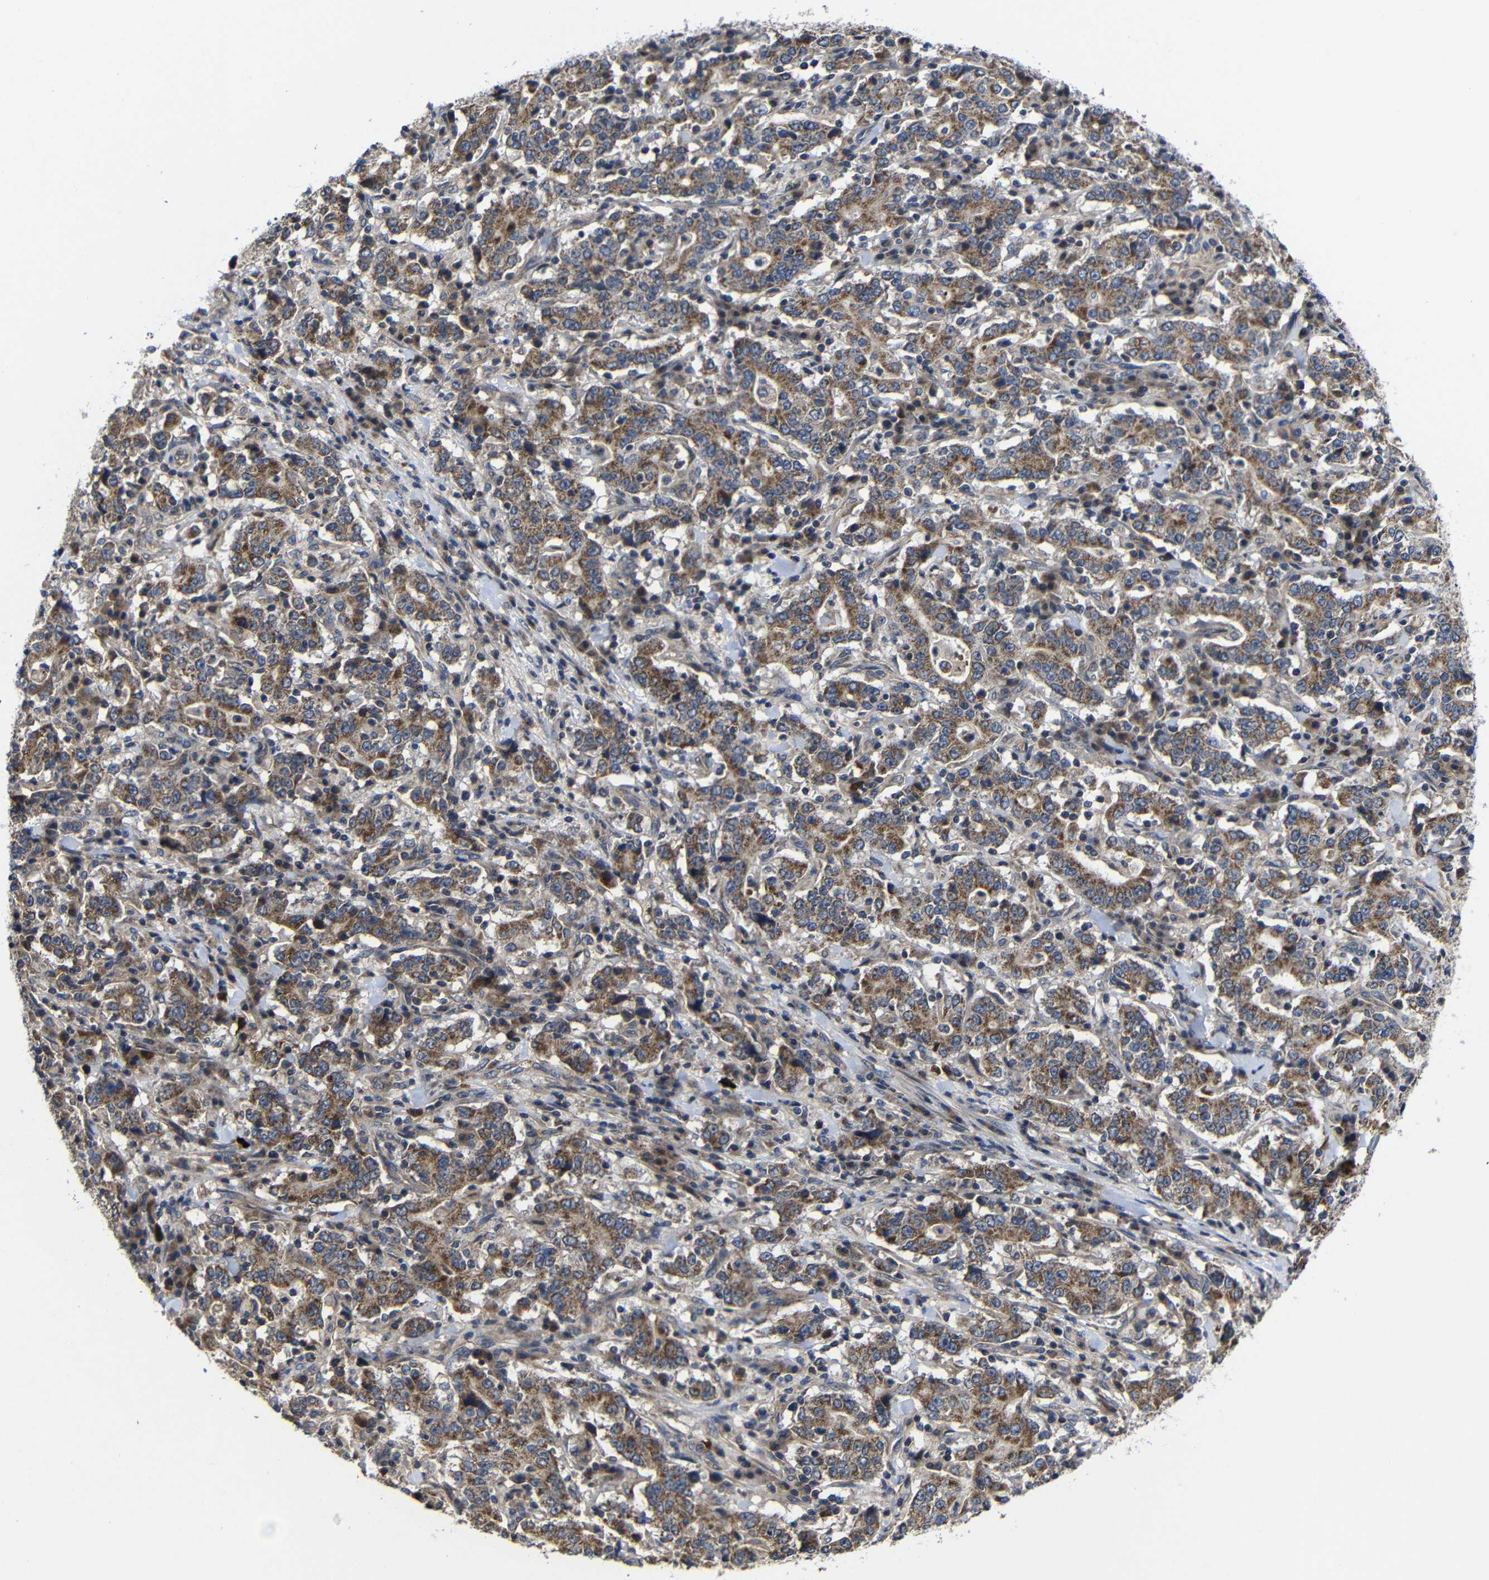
{"staining": {"intensity": "moderate", "quantity": ">75%", "location": "cytoplasmic/membranous"}, "tissue": "stomach cancer", "cell_type": "Tumor cells", "image_type": "cancer", "snomed": [{"axis": "morphology", "description": "Normal tissue, NOS"}, {"axis": "morphology", "description": "Adenocarcinoma, NOS"}, {"axis": "topography", "description": "Stomach, upper"}, {"axis": "topography", "description": "Stomach"}], "caption": "Moderate cytoplasmic/membranous expression is identified in about >75% of tumor cells in stomach cancer (adenocarcinoma). The staining was performed using DAB to visualize the protein expression in brown, while the nuclei were stained in blue with hematoxylin (Magnification: 20x).", "gene": "LPAR5", "patient": {"sex": "male", "age": 59}}